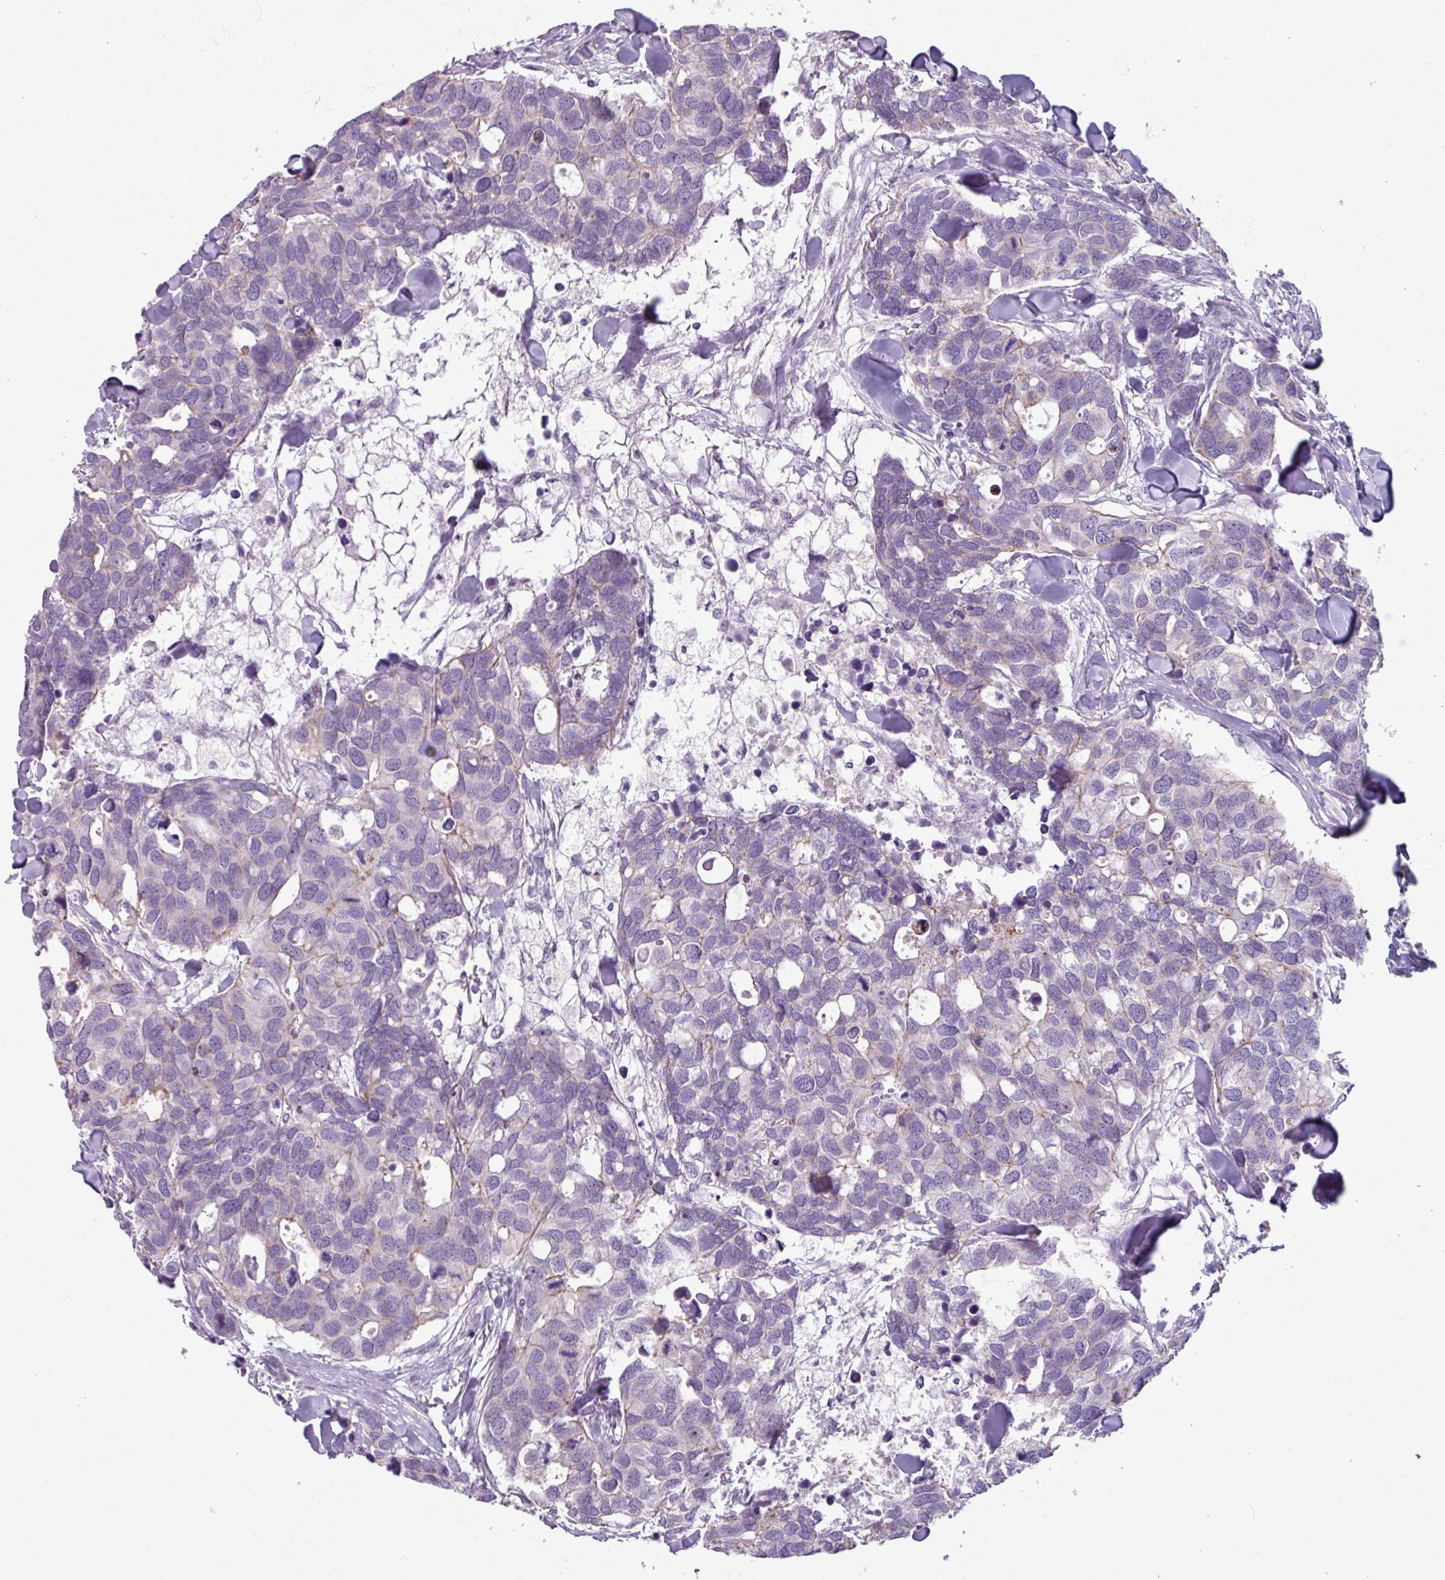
{"staining": {"intensity": "negative", "quantity": "none", "location": "none"}, "tissue": "breast cancer", "cell_type": "Tumor cells", "image_type": "cancer", "snomed": [{"axis": "morphology", "description": "Duct carcinoma"}, {"axis": "topography", "description": "Breast"}], "caption": "Protein analysis of breast cancer (infiltrating ductal carcinoma) shows no significant staining in tumor cells.", "gene": "PNMA6A", "patient": {"sex": "female", "age": 83}}